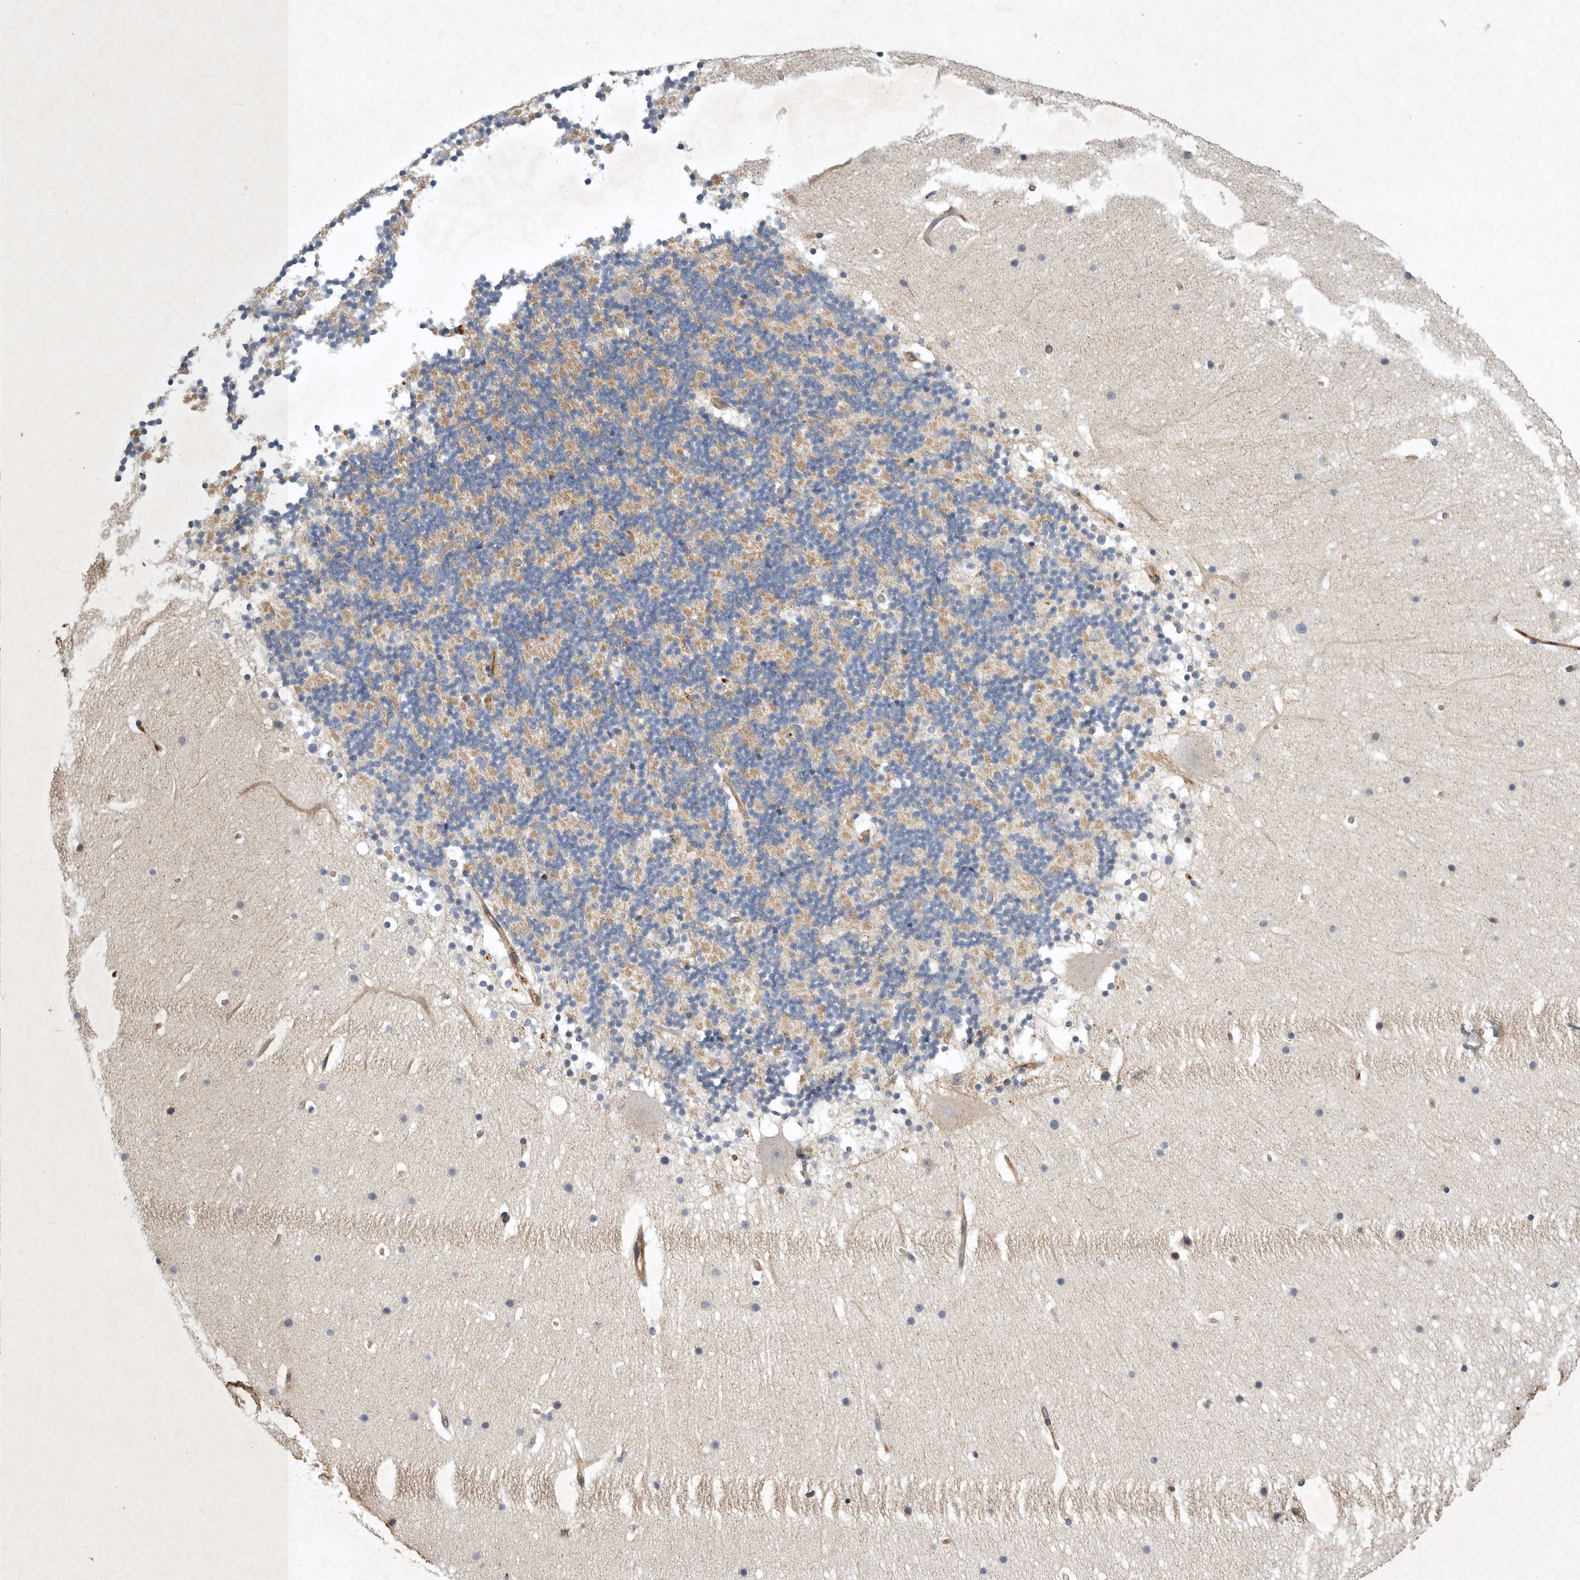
{"staining": {"intensity": "weak", "quantity": "<25%", "location": "cytoplasmic/membranous"}, "tissue": "cerebellum", "cell_type": "Cells in granular layer", "image_type": "normal", "snomed": [{"axis": "morphology", "description": "Normal tissue, NOS"}, {"axis": "topography", "description": "Cerebellum"}], "caption": "Immunohistochemistry micrograph of benign human cerebellum stained for a protein (brown), which reveals no positivity in cells in granular layer. (Stains: DAB (3,3'-diaminobenzidine) immunohistochemistry (IHC) with hematoxylin counter stain, Microscopy: brightfield microscopy at high magnification).", "gene": "MLPH", "patient": {"sex": "male", "age": 57}}